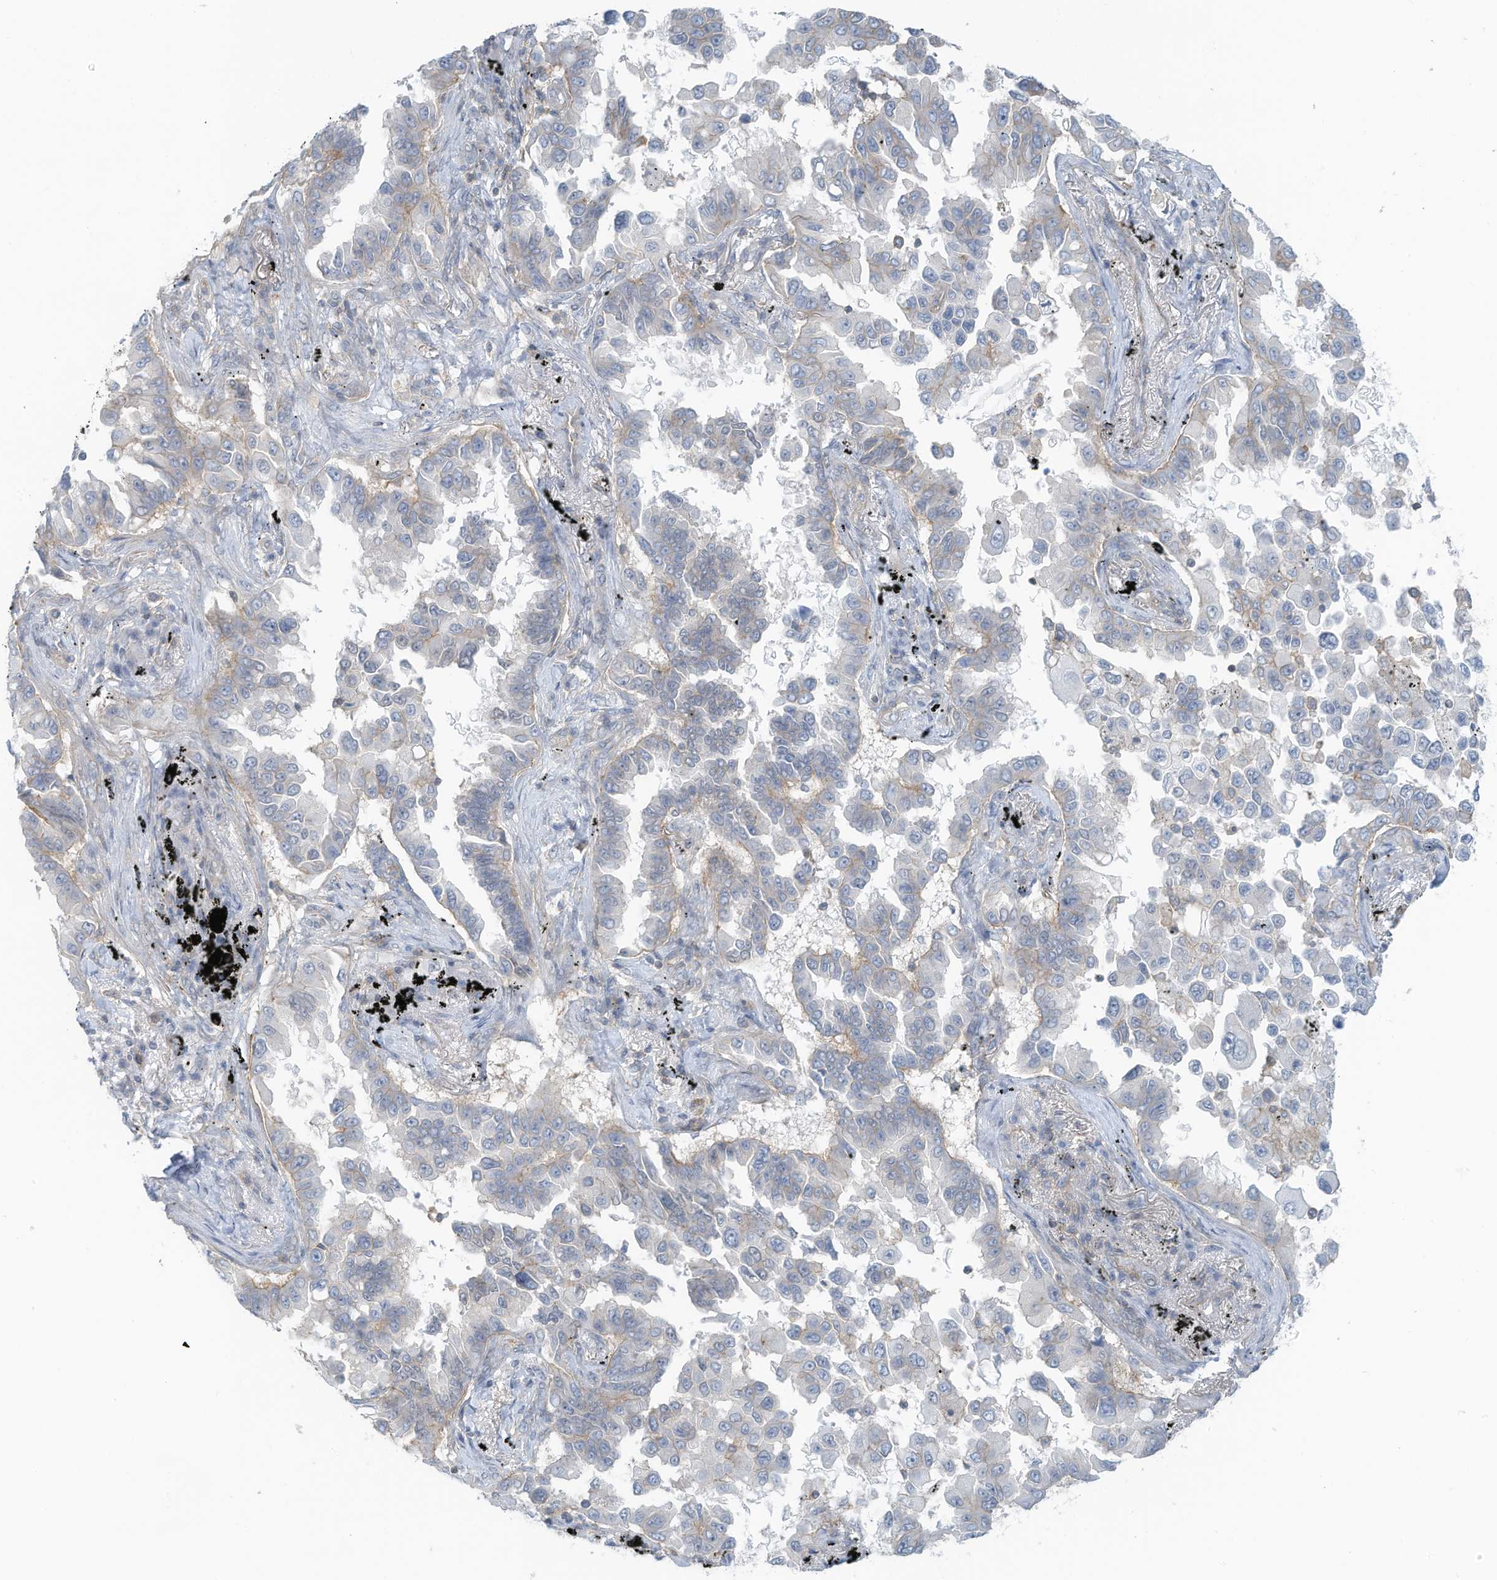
{"staining": {"intensity": "negative", "quantity": "none", "location": "none"}, "tissue": "lung cancer", "cell_type": "Tumor cells", "image_type": "cancer", "snomed": [{"axis": "morphology", "description": "Adenocarcinoma, NOS"}, {"axis": "topography", "description": "Lung"}], "caption": "This is an immunohistochemistry photomicrograph of human adenocarcinoma (lung). There is no staining in tumor cells.", "gene": "ZNF846", "patient": {"sex": "female", "age": 67}}